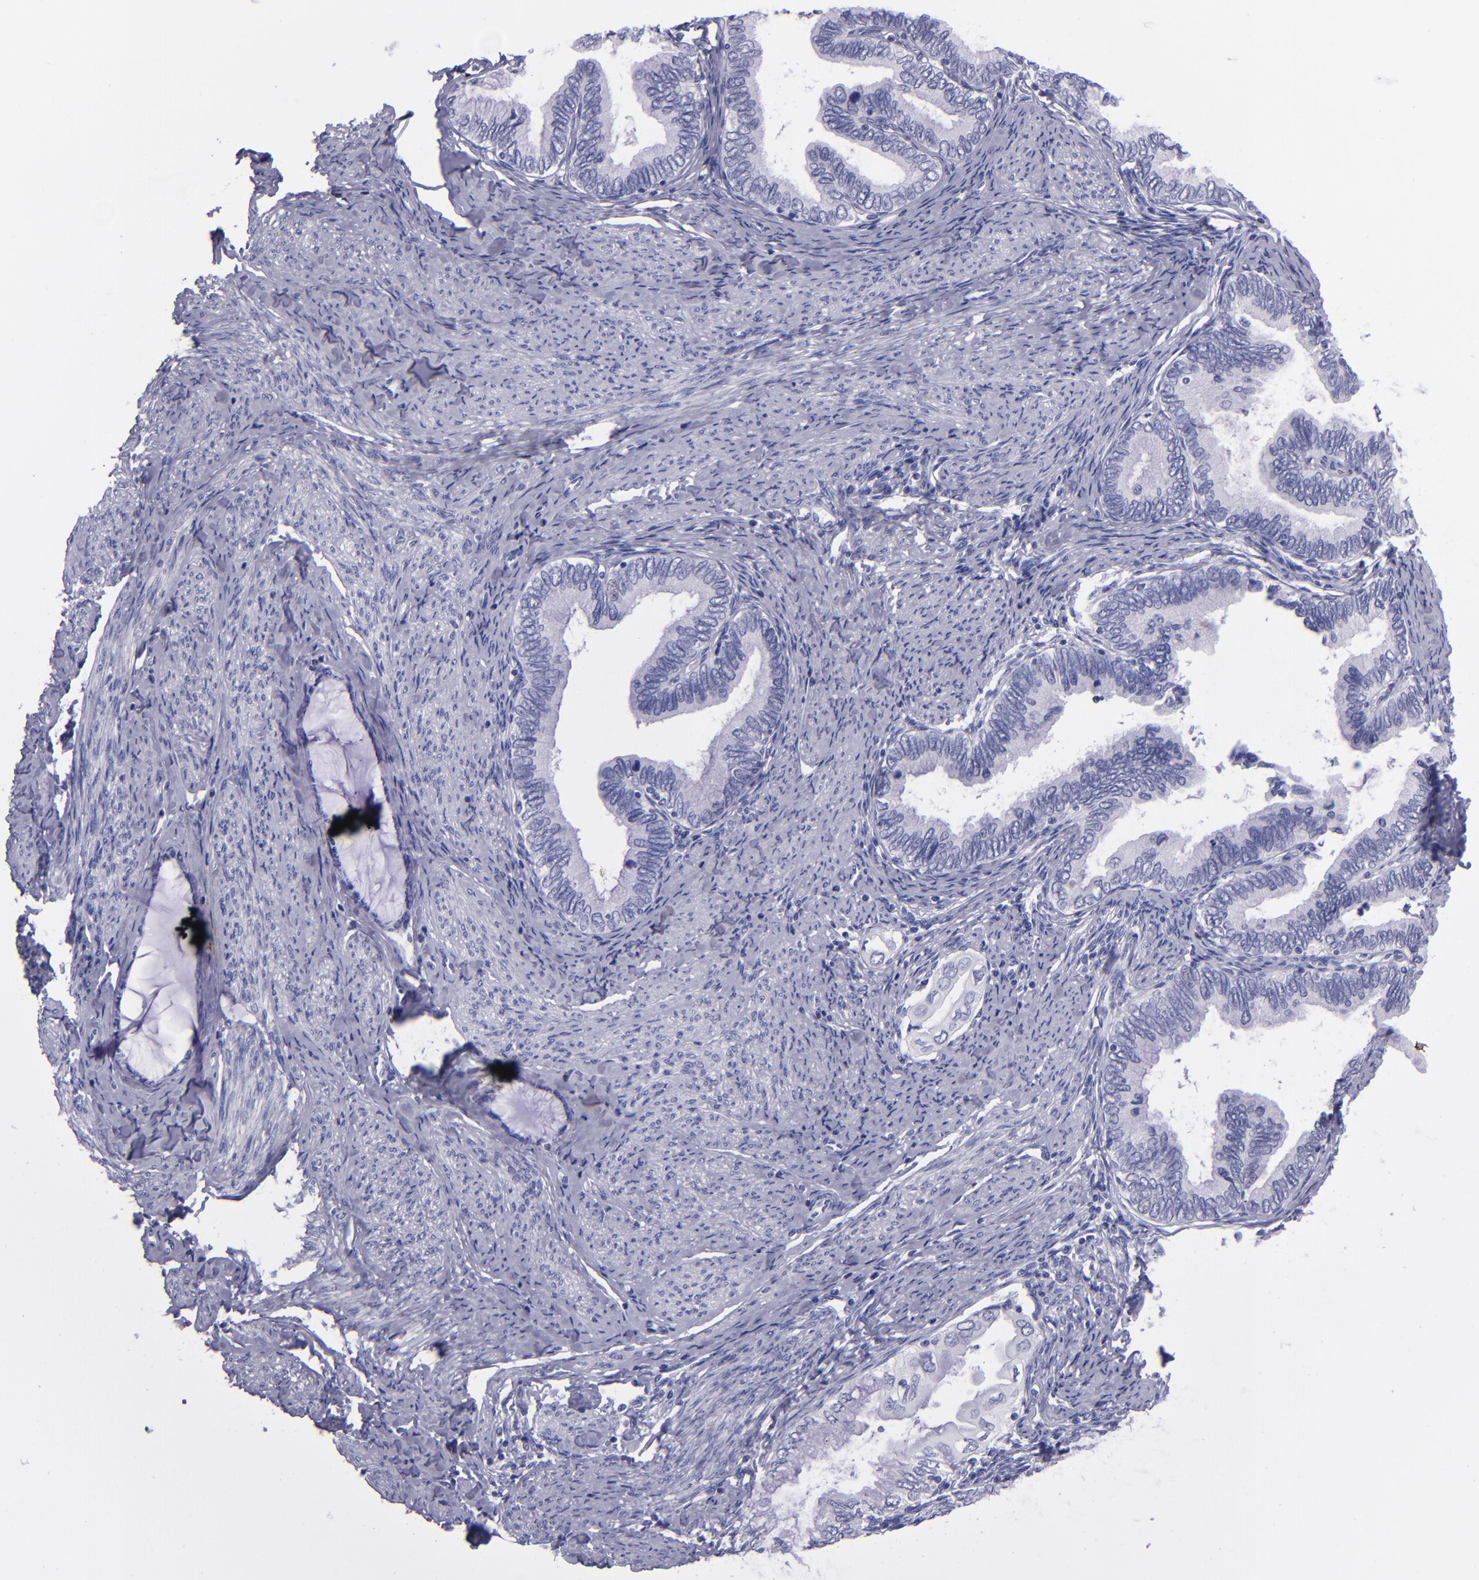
{"staining": {"intensity": "negative", "quantity": "none", "location": "none"}, "tissue": "cervical cancer", "cell_type": "Tumor cells", "image_type": "cancer", "snomed": [{"axis": "morphology", "description": "Adenocarcinoma, NOS"}, {"axis": "topography", "description": "Cervix"}], "caption": "Adenocarcinoma (cervical) was stained to show a protein in brown. There is no significant positivity in tumor cells.", "gene": "TNNT3", "patient": {"sex": "female", "age": 49}}